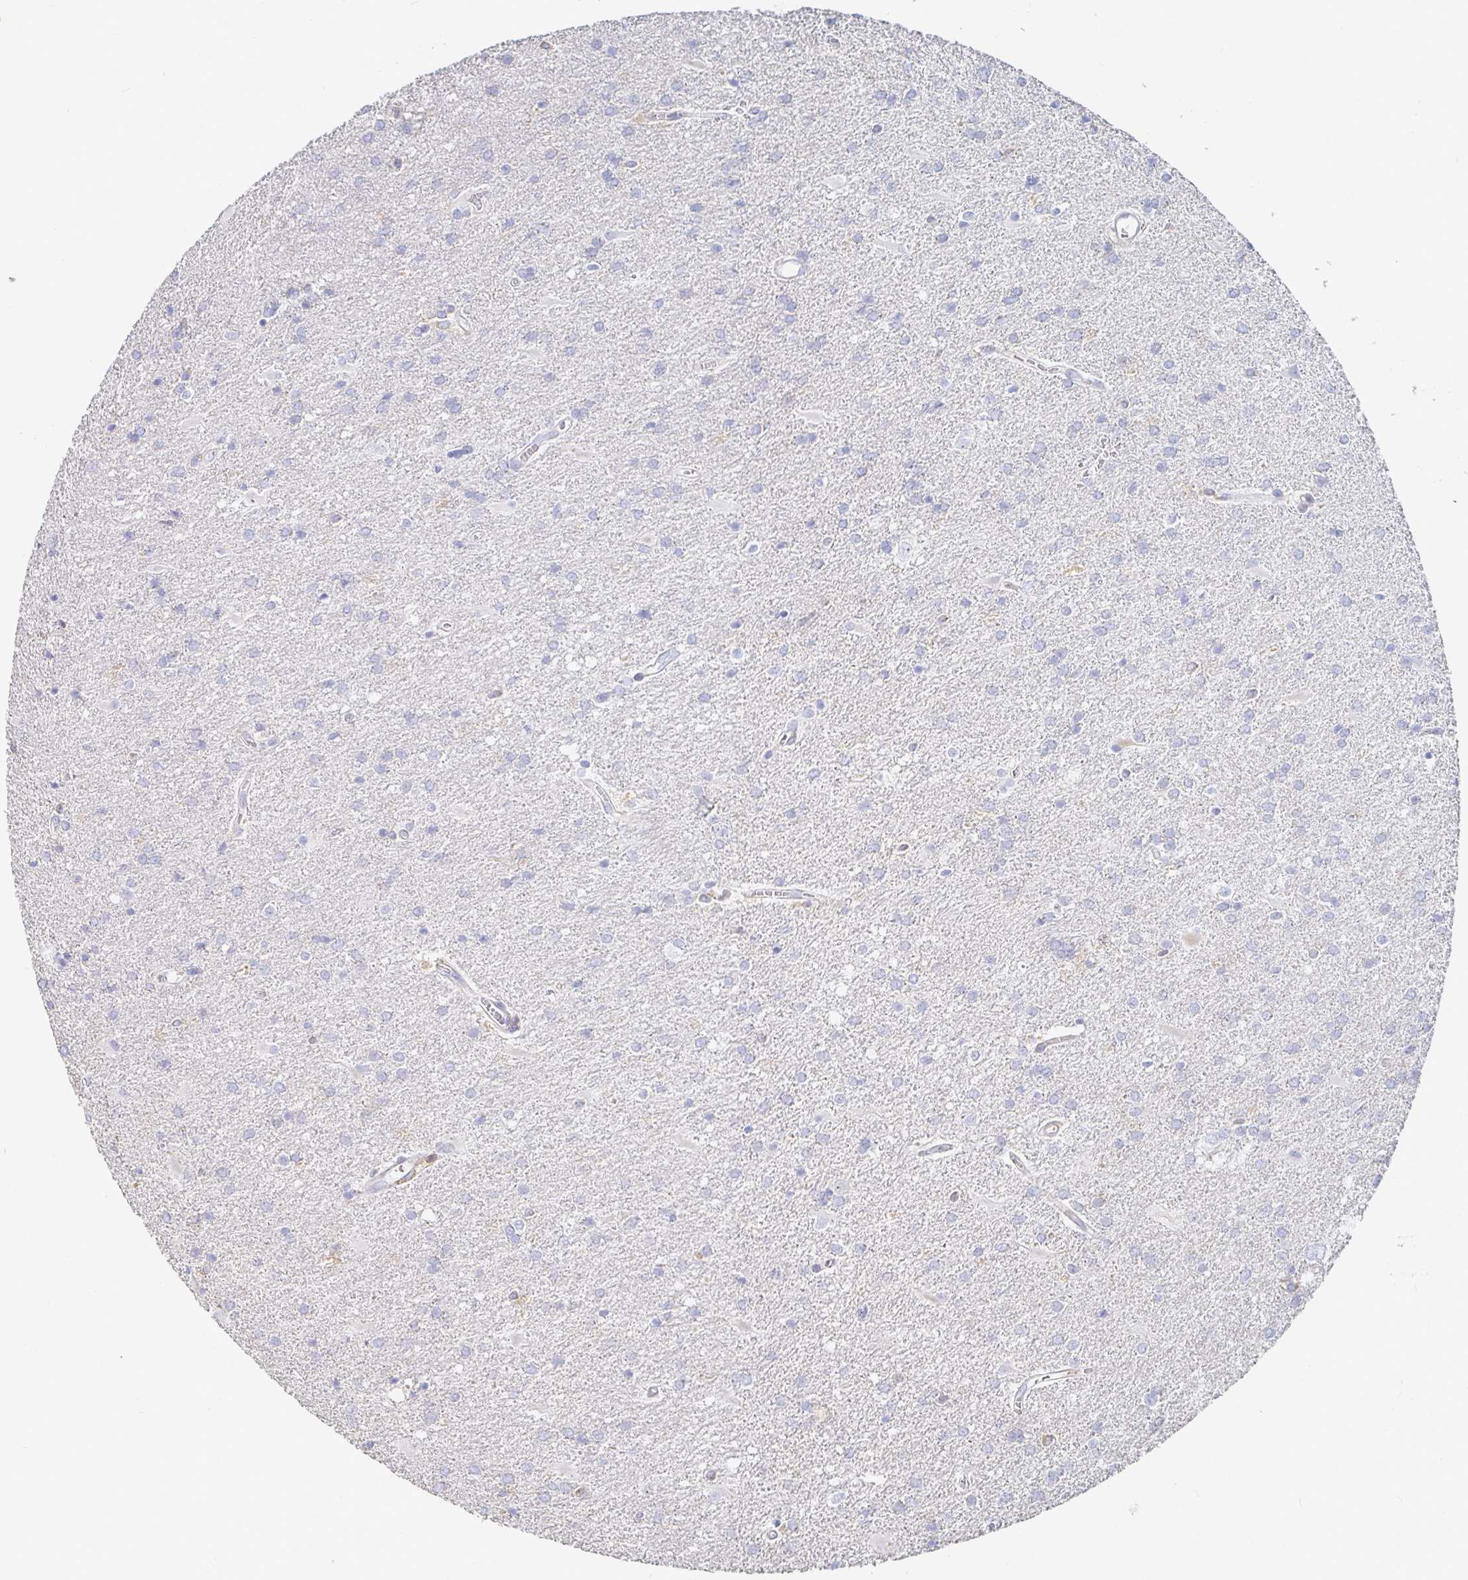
{"staining": {"intensity": "negative", "quantity": "none", "location": "none"}, "tissue": "glioma", "cell_type": "Tumor cells", "image_type": "cancer", "snomed": [{"axis": "morphology", "description": "Glioma, malignant, Low grade"}, {"axis": "topography", "description": "Brain"}], "caption": "The immunohistochemistry (IHC) micrograph has no significant staining in tumor cells of malignant glioma (low-grade) tissue.", "gene": "PIK3CD", "patient": {"sex": "male", "age": 66}}